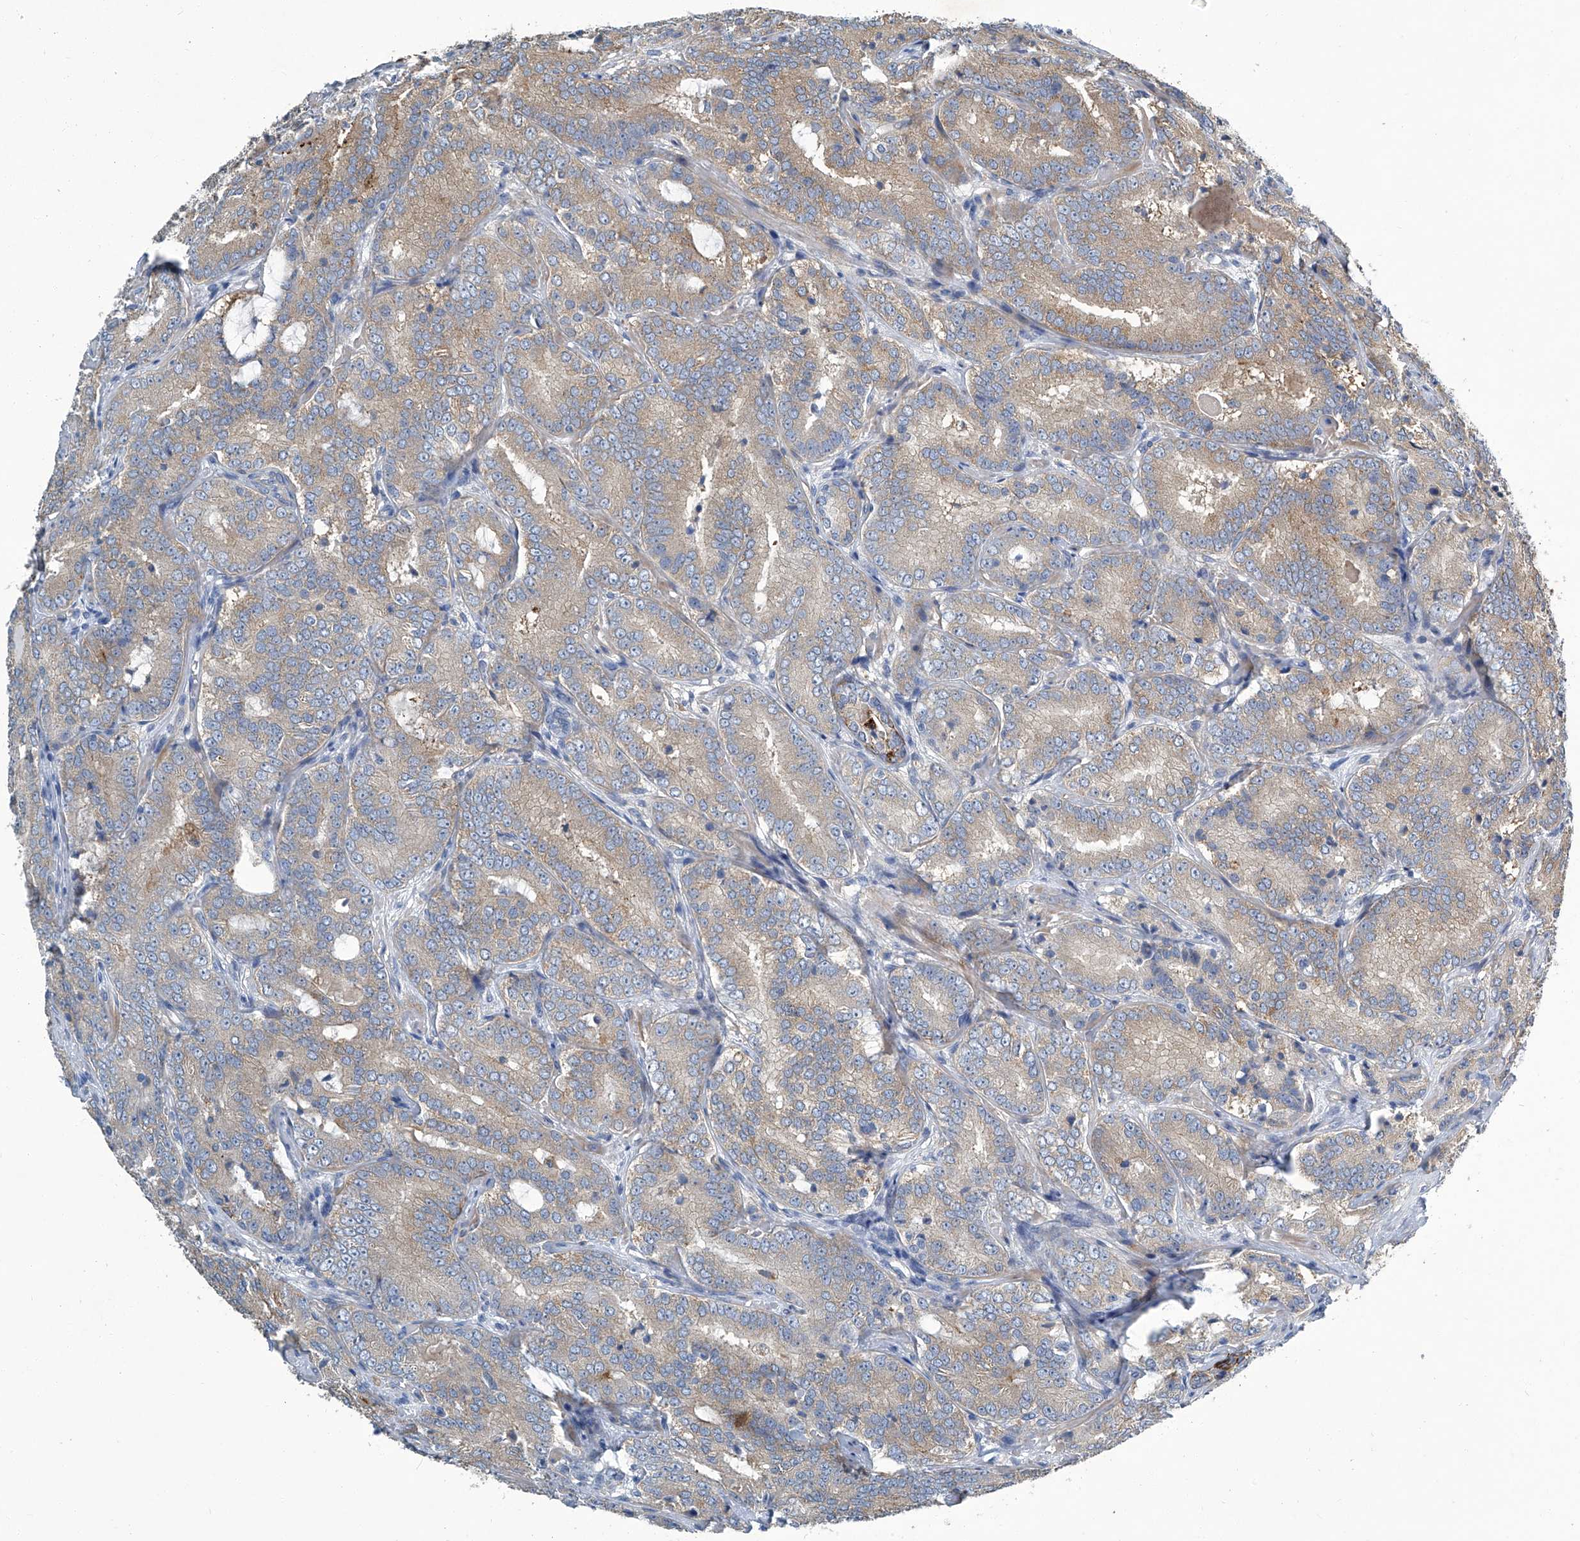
{"staining": {"intensity": "weak", "quantity": ">75%", "location": "cytoplasmic/membranous"}, "tissue": "prostate cancer", "cell_type": "Tumor cells", "image_type": "cancer", "snomed": [{"axis": "morphology", "description": "Adenocarcinoma, High grade"}, {"axis": "topography", "description": "Prostate"}], "caption": "Human adenocarcinoma (high-grade) (prostate) stained with a protein marker demonstrates weak staining in tumor cells.", "gene": "SLC26A11", "patient": {"sex": "male", "age": 57}}